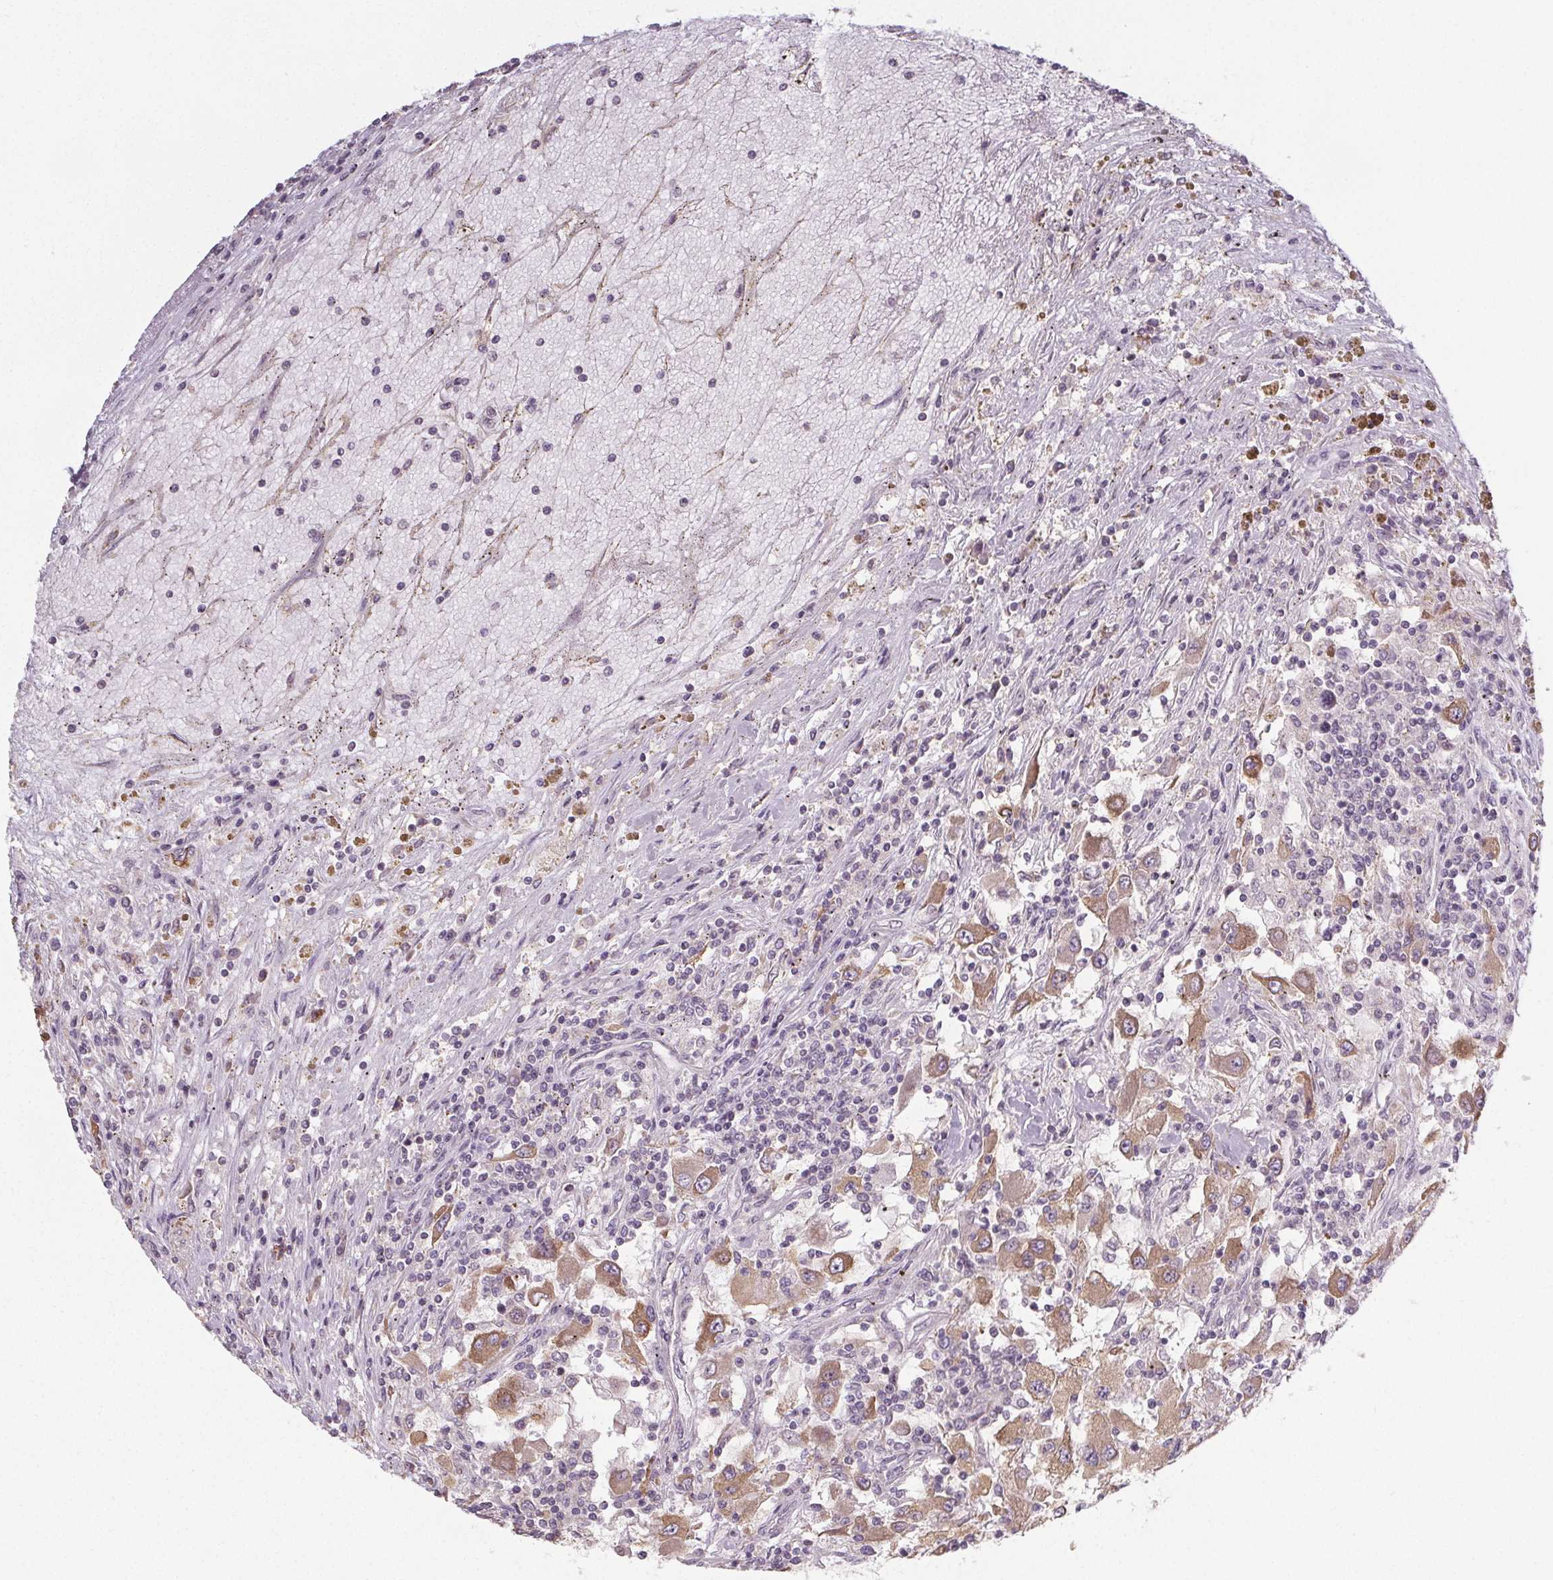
{"staining": {"intensity": "moderate", "quantity": ">75%", "location": "cytoplasmic/membranous"}, "tissue": "renal cancer", "cell_type": "Tumor cells", "image_type": "cancer", "snomed": [{"axis": "morphology", "description": "Adenocarcinoma, NOS"}, {"axis": "topography", "description": "Kidney"}], "caption": "The immunohistochemical stain shows moderate cytoplasmic/membranous staining in tumor cells of renal adenocarcinoma tissue. Nuclei are stained in blue.", "gene": "SLC26A2", "patient": {"sex": "female", "age": 67}}